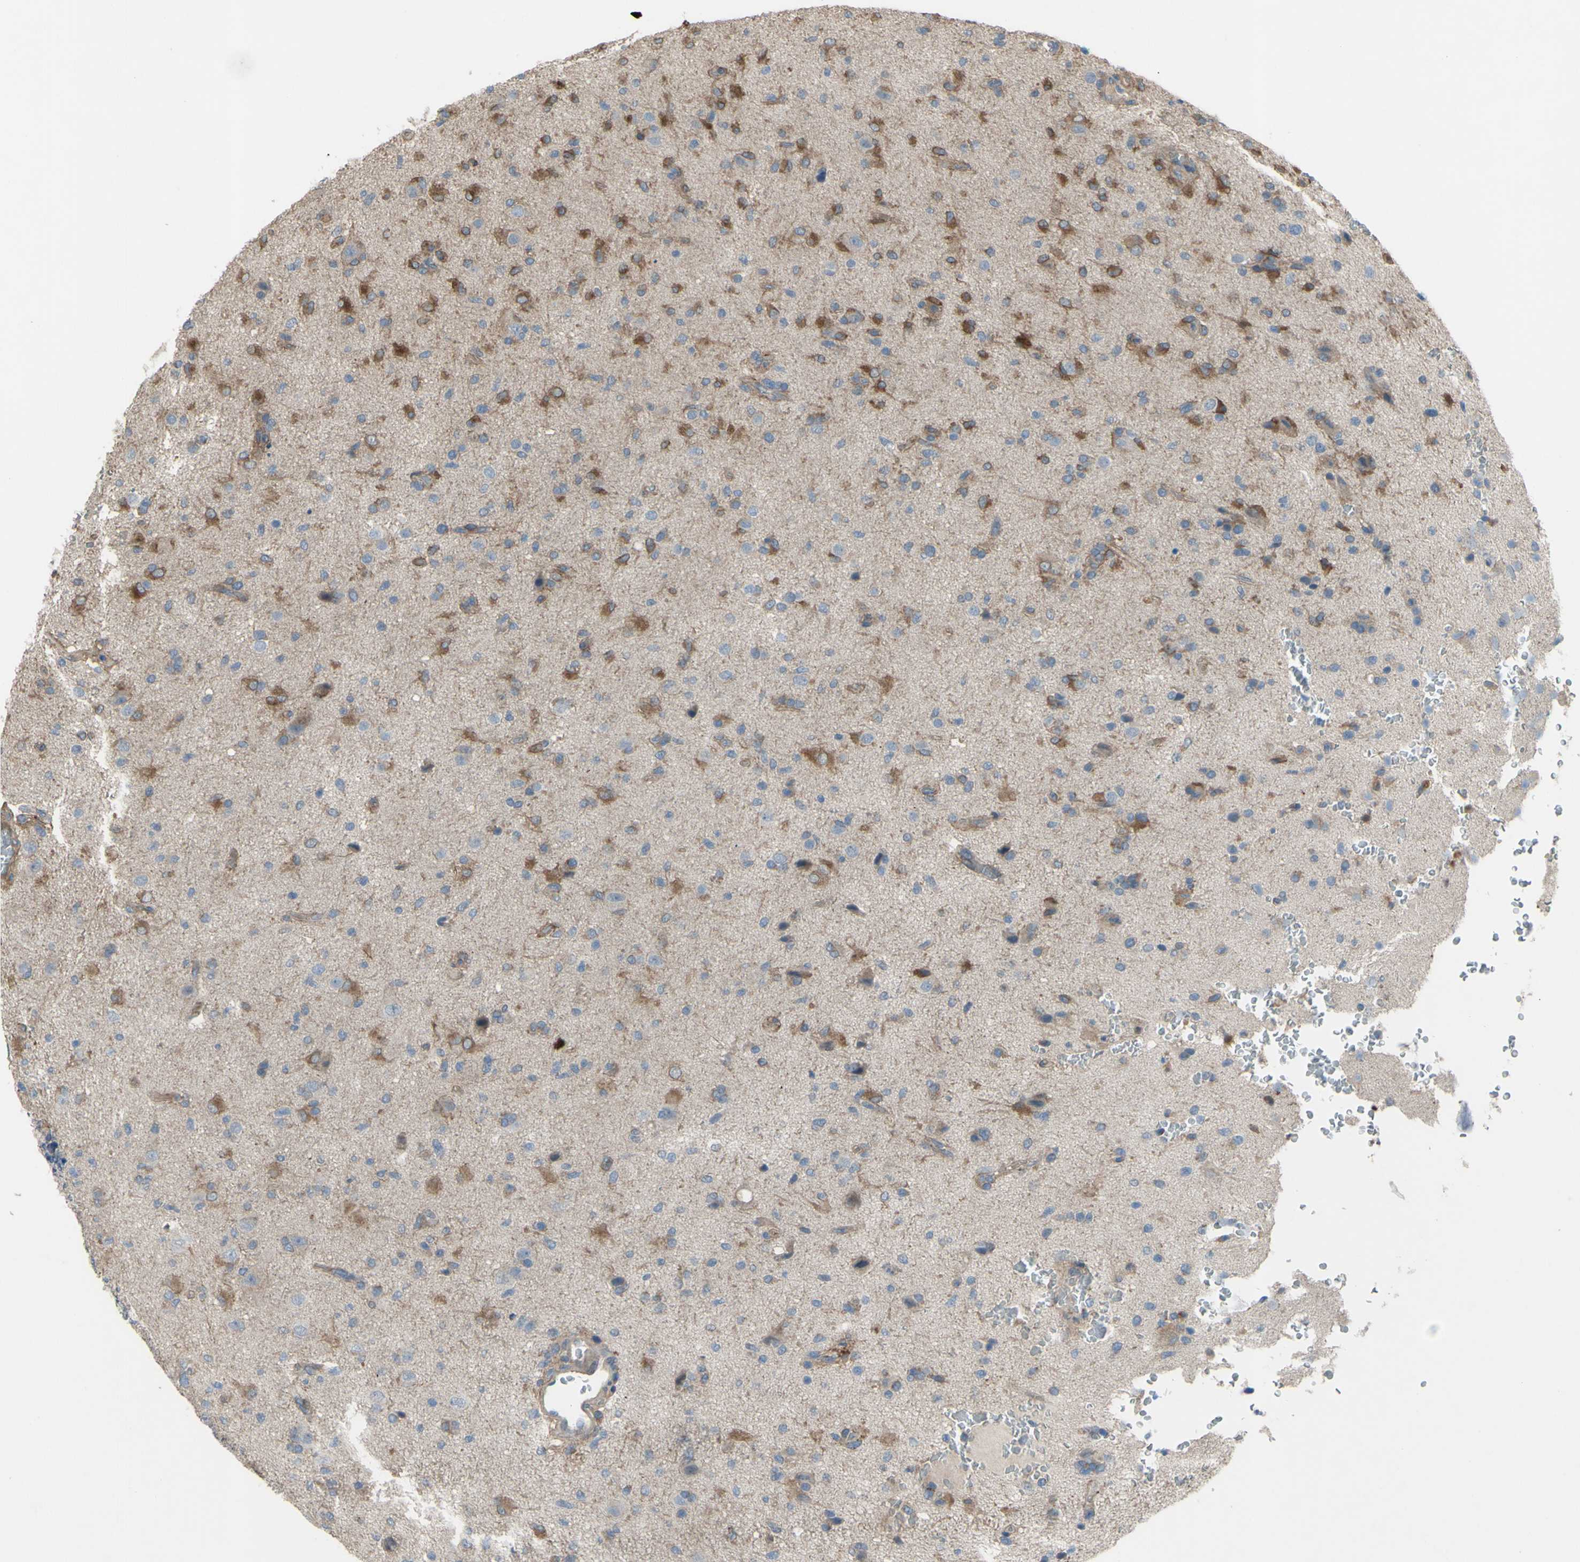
{"staining": {"intensity": "strong", "quantity": "25%-75%", "location": "cytoplasmic/membranous"}, "tissue": "glioma", "cell_type": "Tumor cells", "image_type": "cancer", "snomed": [{"axis": "morphology", "description": "Glioma, malignant, High grade"}, {"axis": "topography", "description": "Brain"}], "caption": "Protein expression analysis of human glioma reveals strong cytoplasmic/membranous staining in approximately 25%-75% of tumor cells. The staining was performed using DAB (3,3'-diaminobenzidine), with brown indicating positive protein expression. Nuclei are stained blue with hematoxylin.", "gene": "GRAMD2B", "patient": {"sex": "male", "age": 71}}